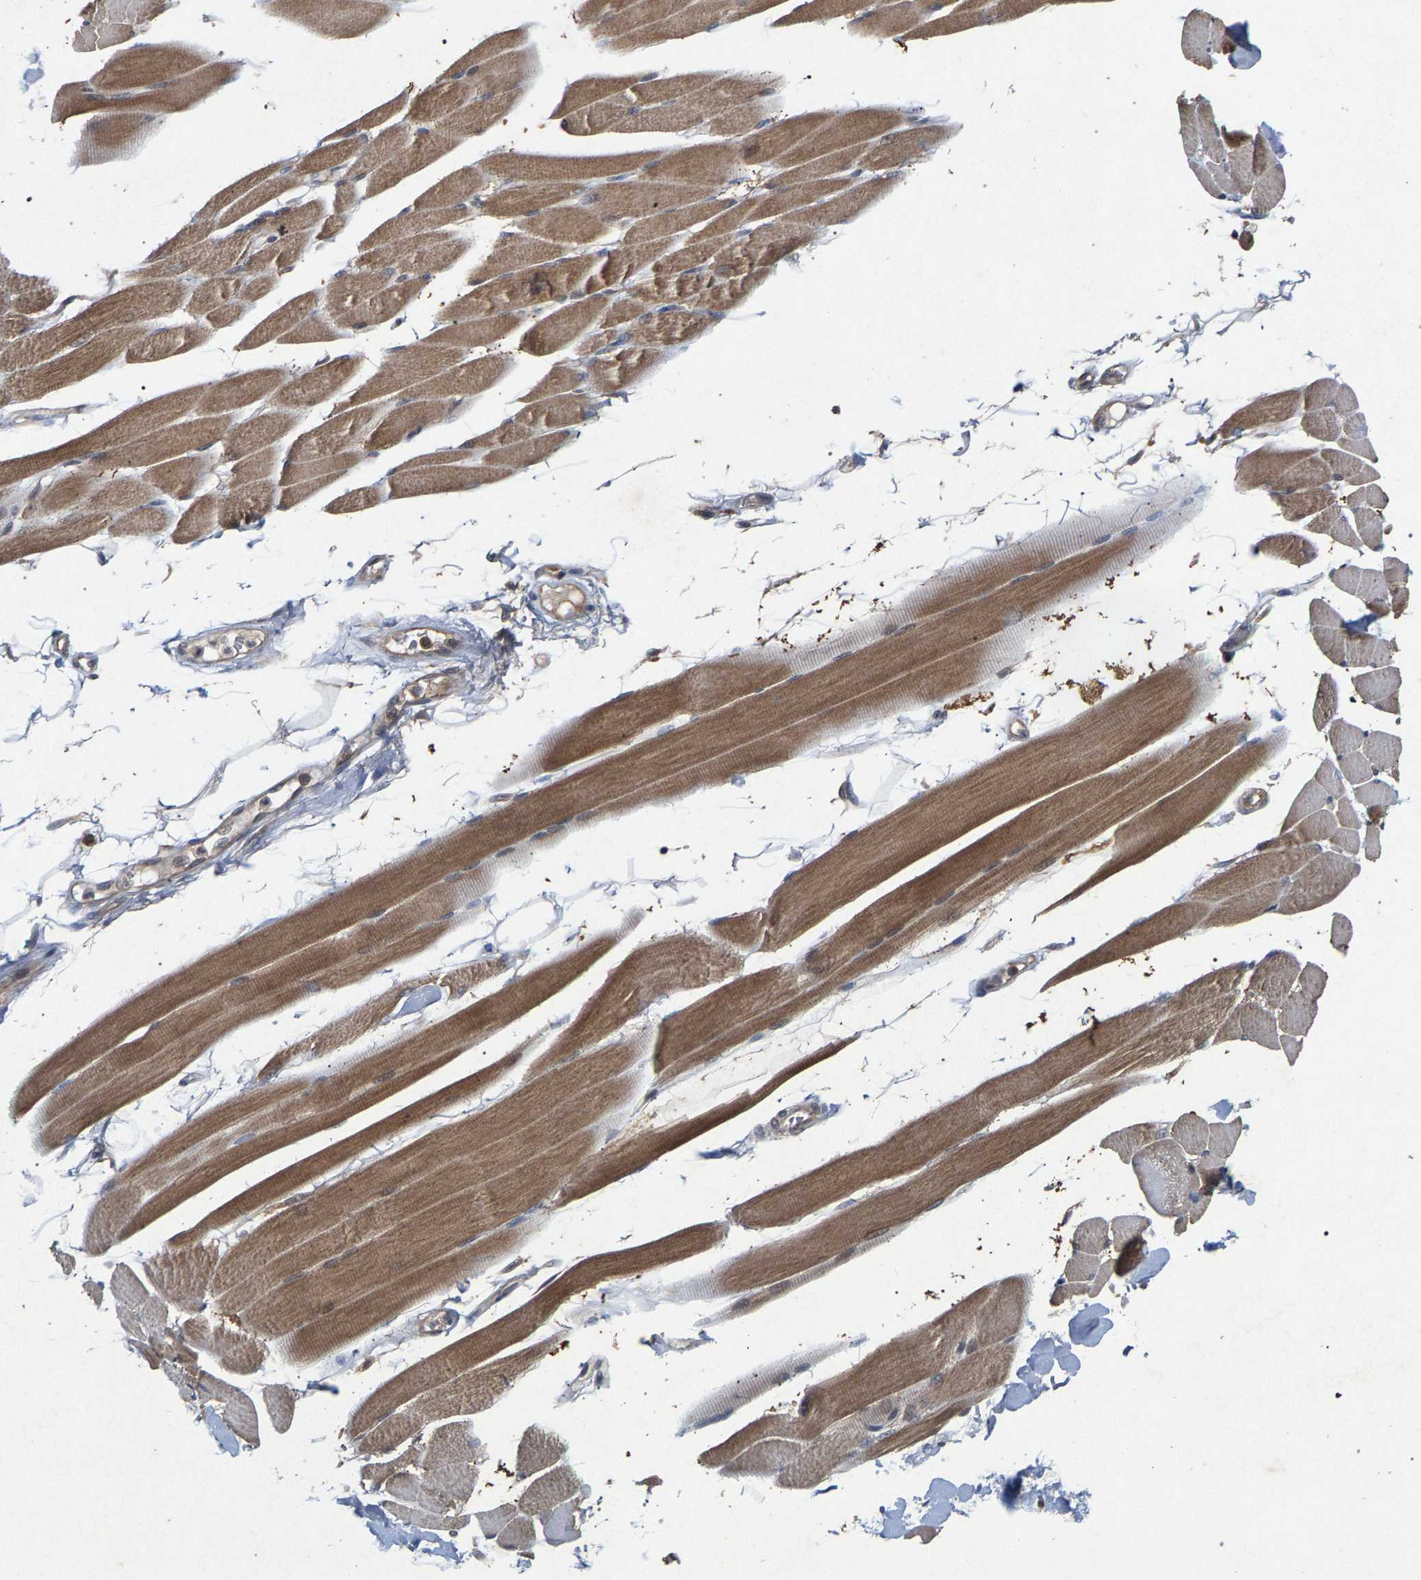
{"staining": {"intensity": "moderate", "quantity": ">75%", "location": "cytoplasmic/membranous"}, "tissue": "skeletal muscle", "cell_type": "Myocytes", "image_type": "normal", "snomed": [{"axis": "morphology", "description": "Normal tissue, NOS"}, {"axis": "topography", "description": "Skeletal muscle"}, {"axis": "topography", "description": "Peripheral nerve tissue"}], "caption": "Moderate cytoplasmic/membranous staining is appreciated in about >75% of myocytes in normal skeletal muscle. (IHC, brightfield microscopy, high magnification).", "gene": "SLC4A4", "patient": {"sex": "female", "age": 84}}